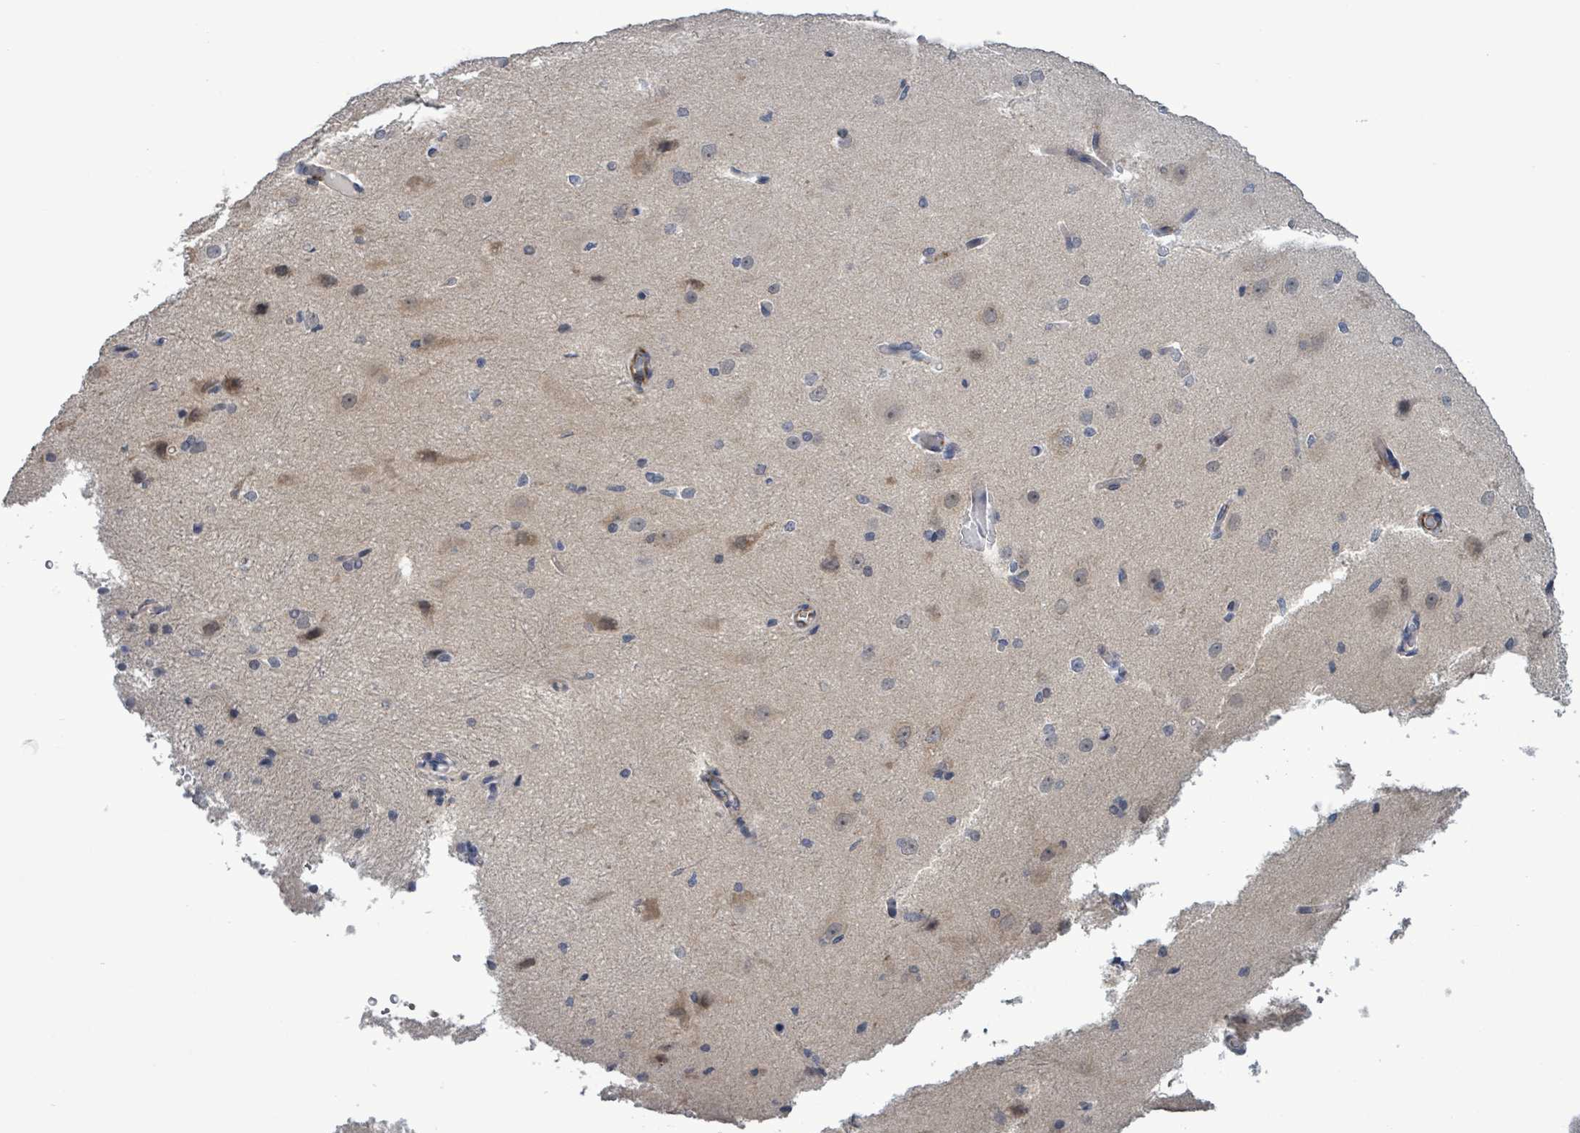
{"staining": {"intensity": "negative", "quantity": "none", "location": "none"}, "tissue": "cerebral cortex", "cell_type": "Endothelial cells", "image_type": "normal", "snomed": [{"axis": "morphology", "description": "Normal tissue, NOS"}, {"axis": "morphology", "description": "Inflammation, NOS"}, {"axis": "topography", "description": "Cerebral cortex"}], "caption": "High magnification brightfield microscopy of unremarkable cerebral cortex stained with DAB (brown) and counterstained with hematoxylin (blue): endothelial cells show no significant positivity.", "gene": "AMMECR1", "patient": {"sex": "male", "age": 6}}